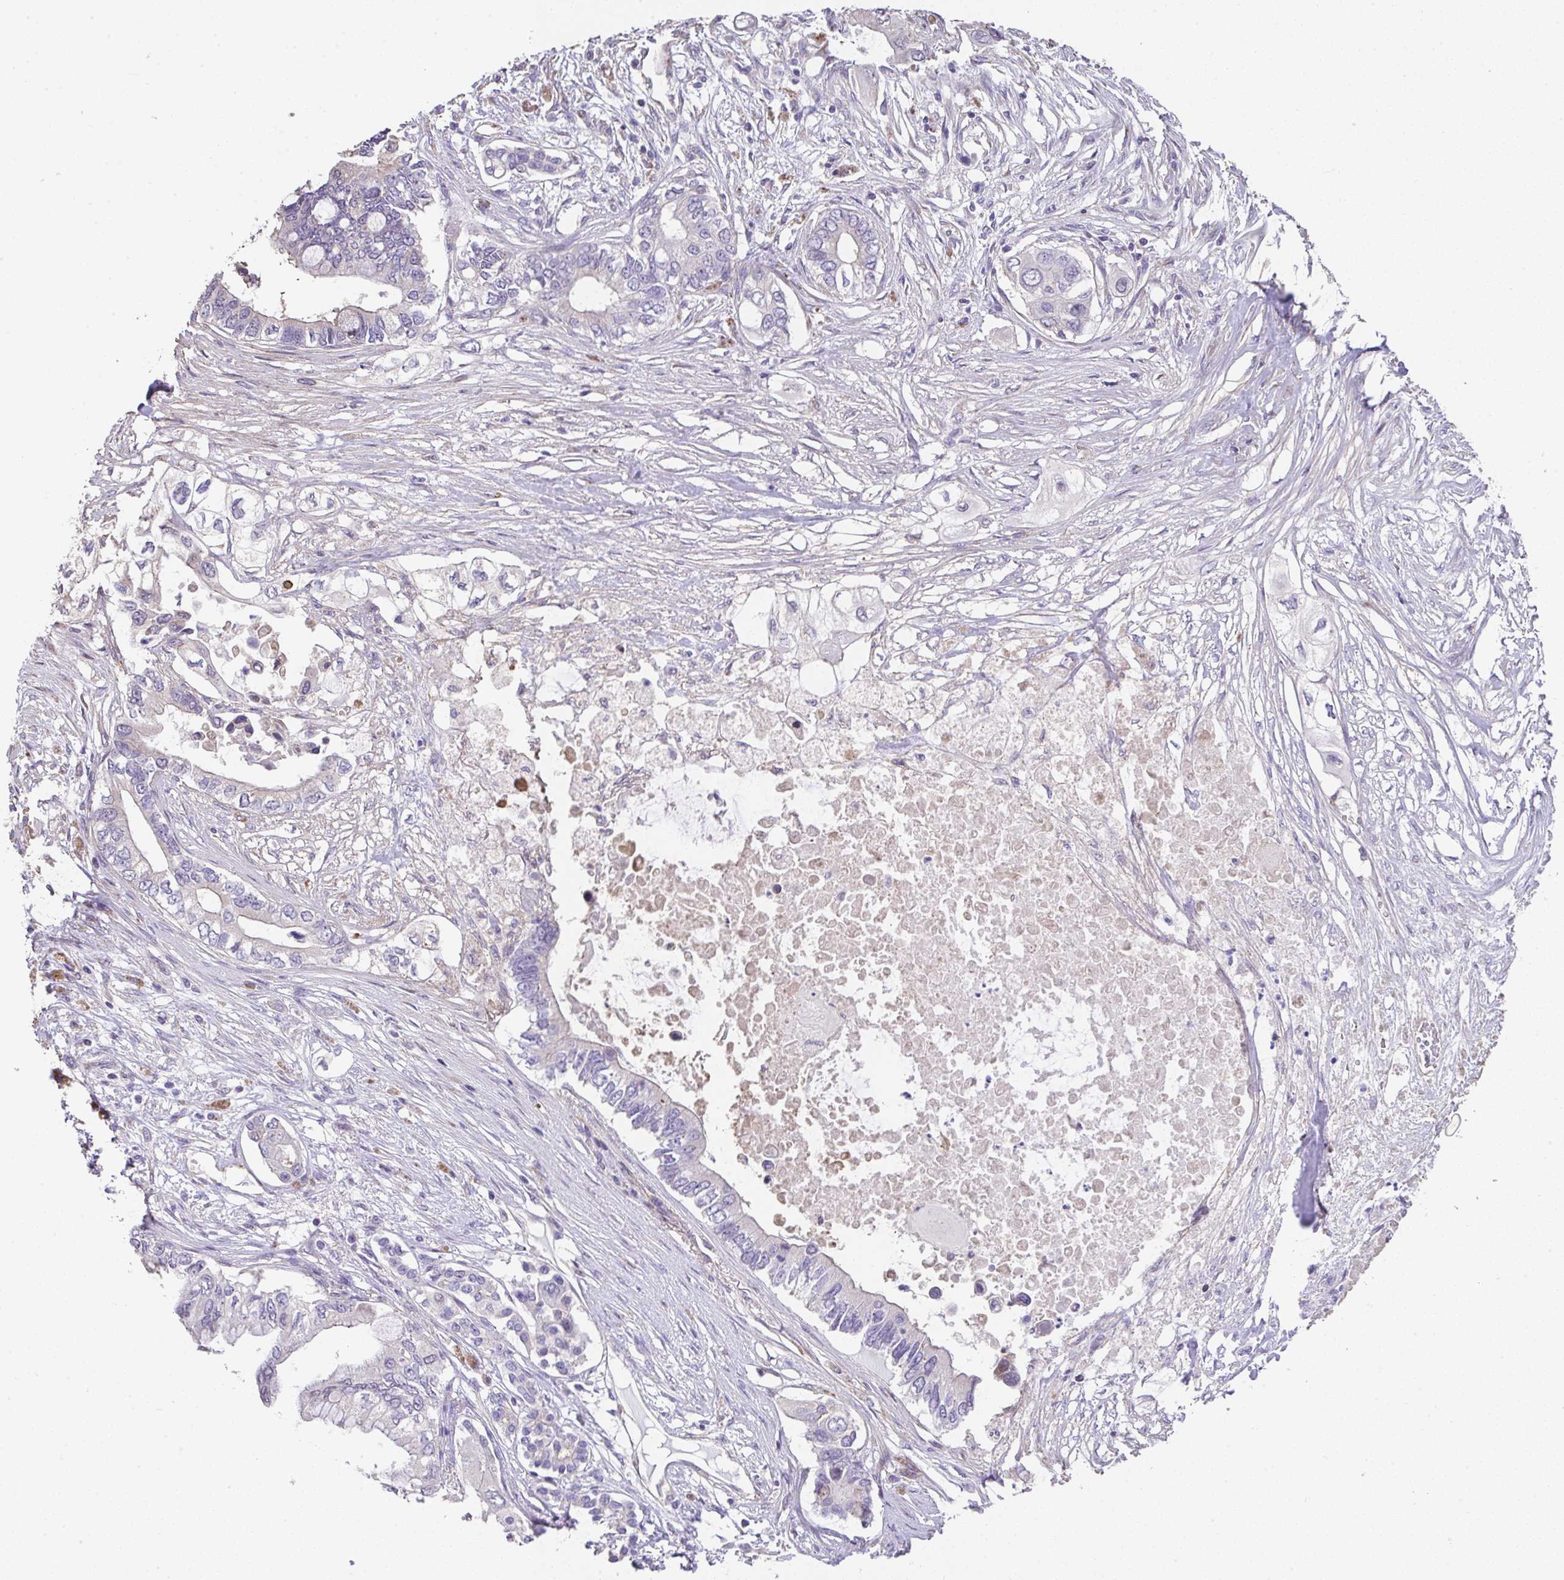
{"staining": {"intensity": "negative", "quantity": "none", "location": "none"}, "tissue": "pancreatic cancer", "cell_type": "Tumor cells", "image_type": "cancer", "snomed": [{"axis": "morphology", "description": "Adenocarcinoma, NOS"}, {"axis": "topography", "description": "Pancreas"}], "caption": "A photomicrograph of human pancreatic cancer is negative for staining in tumor cells. (DAB immunohistochemistry (IHC), high magnification).", "gene": "RUNDC3B", "patient": {"sex": "female", "age": 63}}